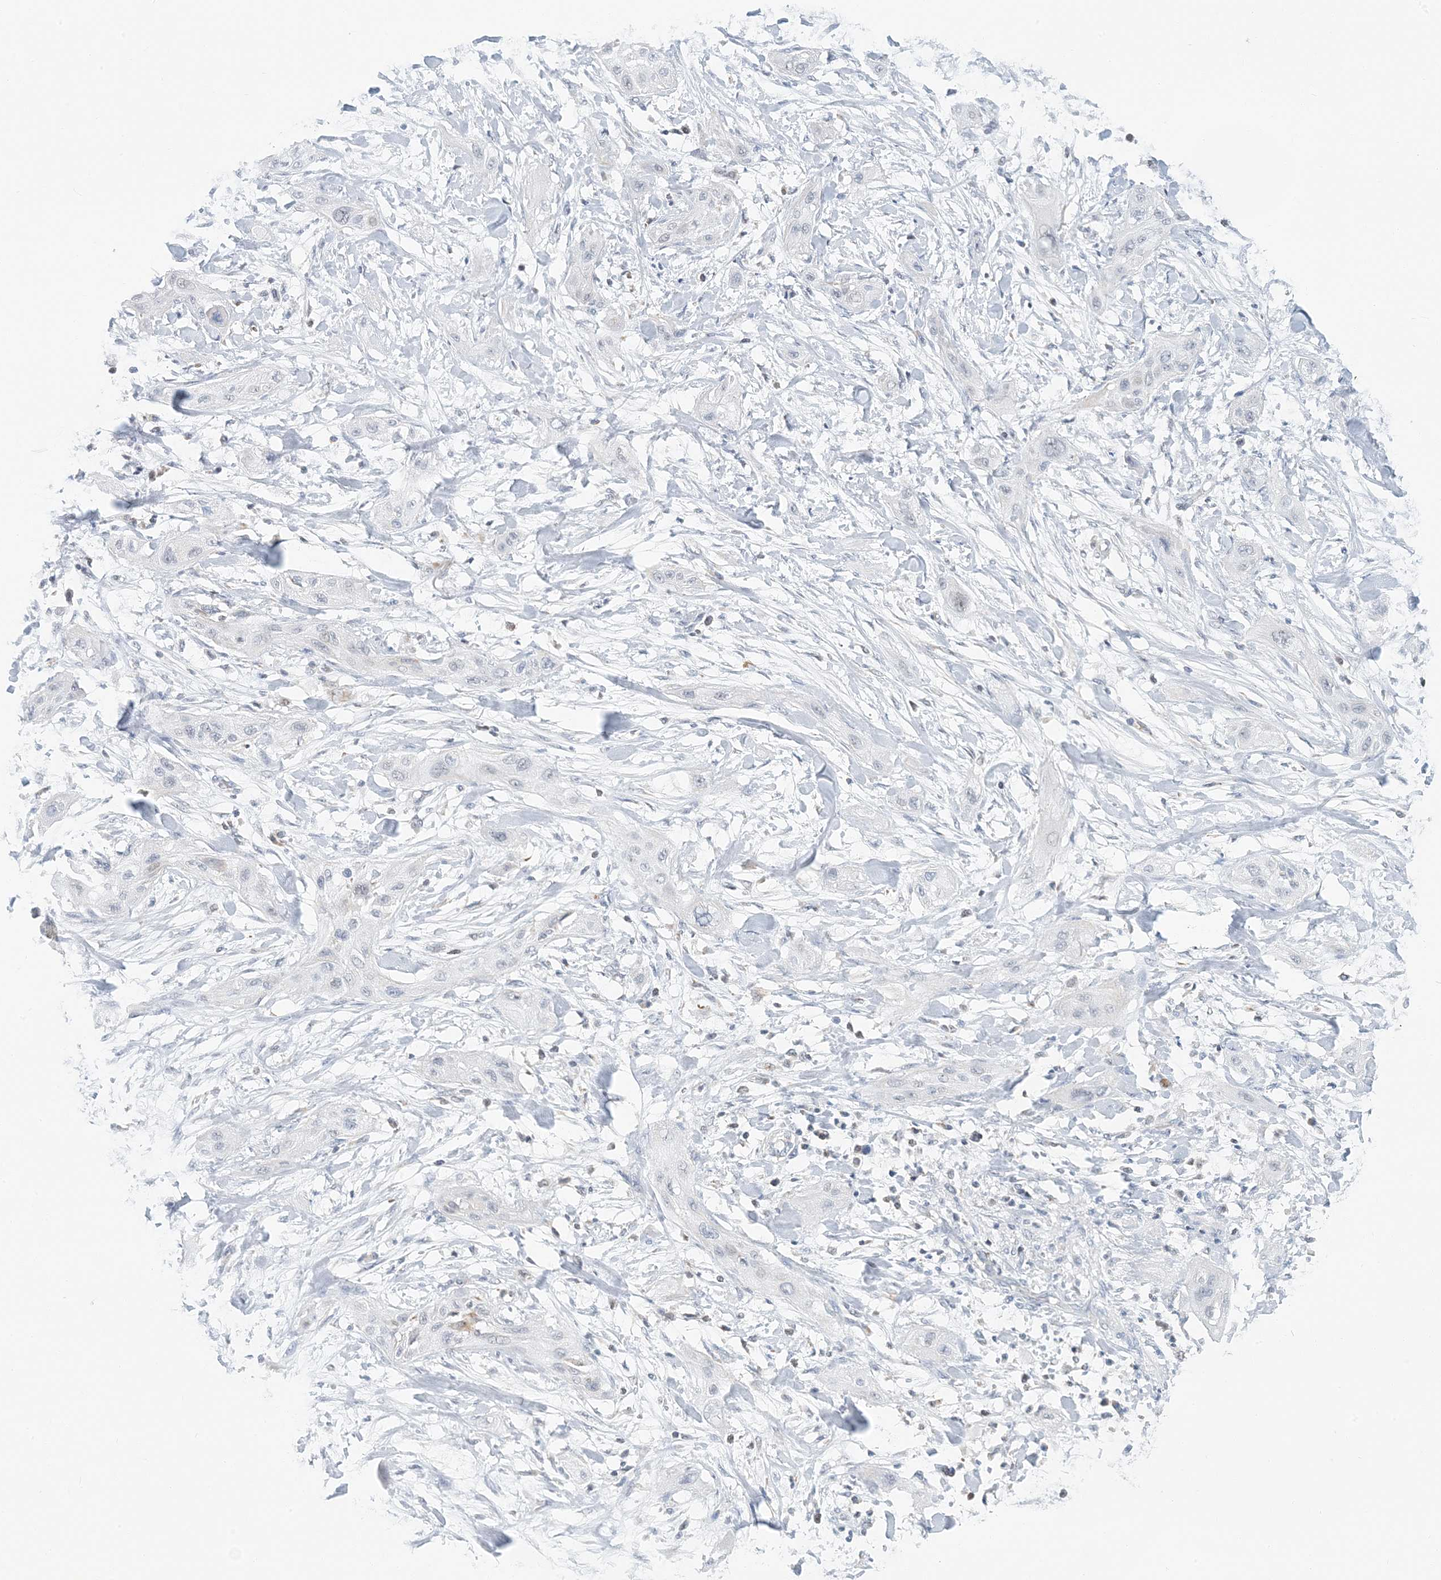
{"staining": {"intensity": "negative", "quantity": "none", "location": "none"}, "tissue": "lung cancer", "cell_type": "Tumor cells", "image_type": "cancer", "snomed": [{"axis": "morphology", "description": "Squamous cell carcinoma, NOS"}, {"axis": "topography", "description": "Lung"}], "caption": "The photomicrograph shows no significant positivity in tumor cells of squamous cell carcinoma (lung).", "gene": "BDH1", "patient": {"sex": "female", "age": 47}}